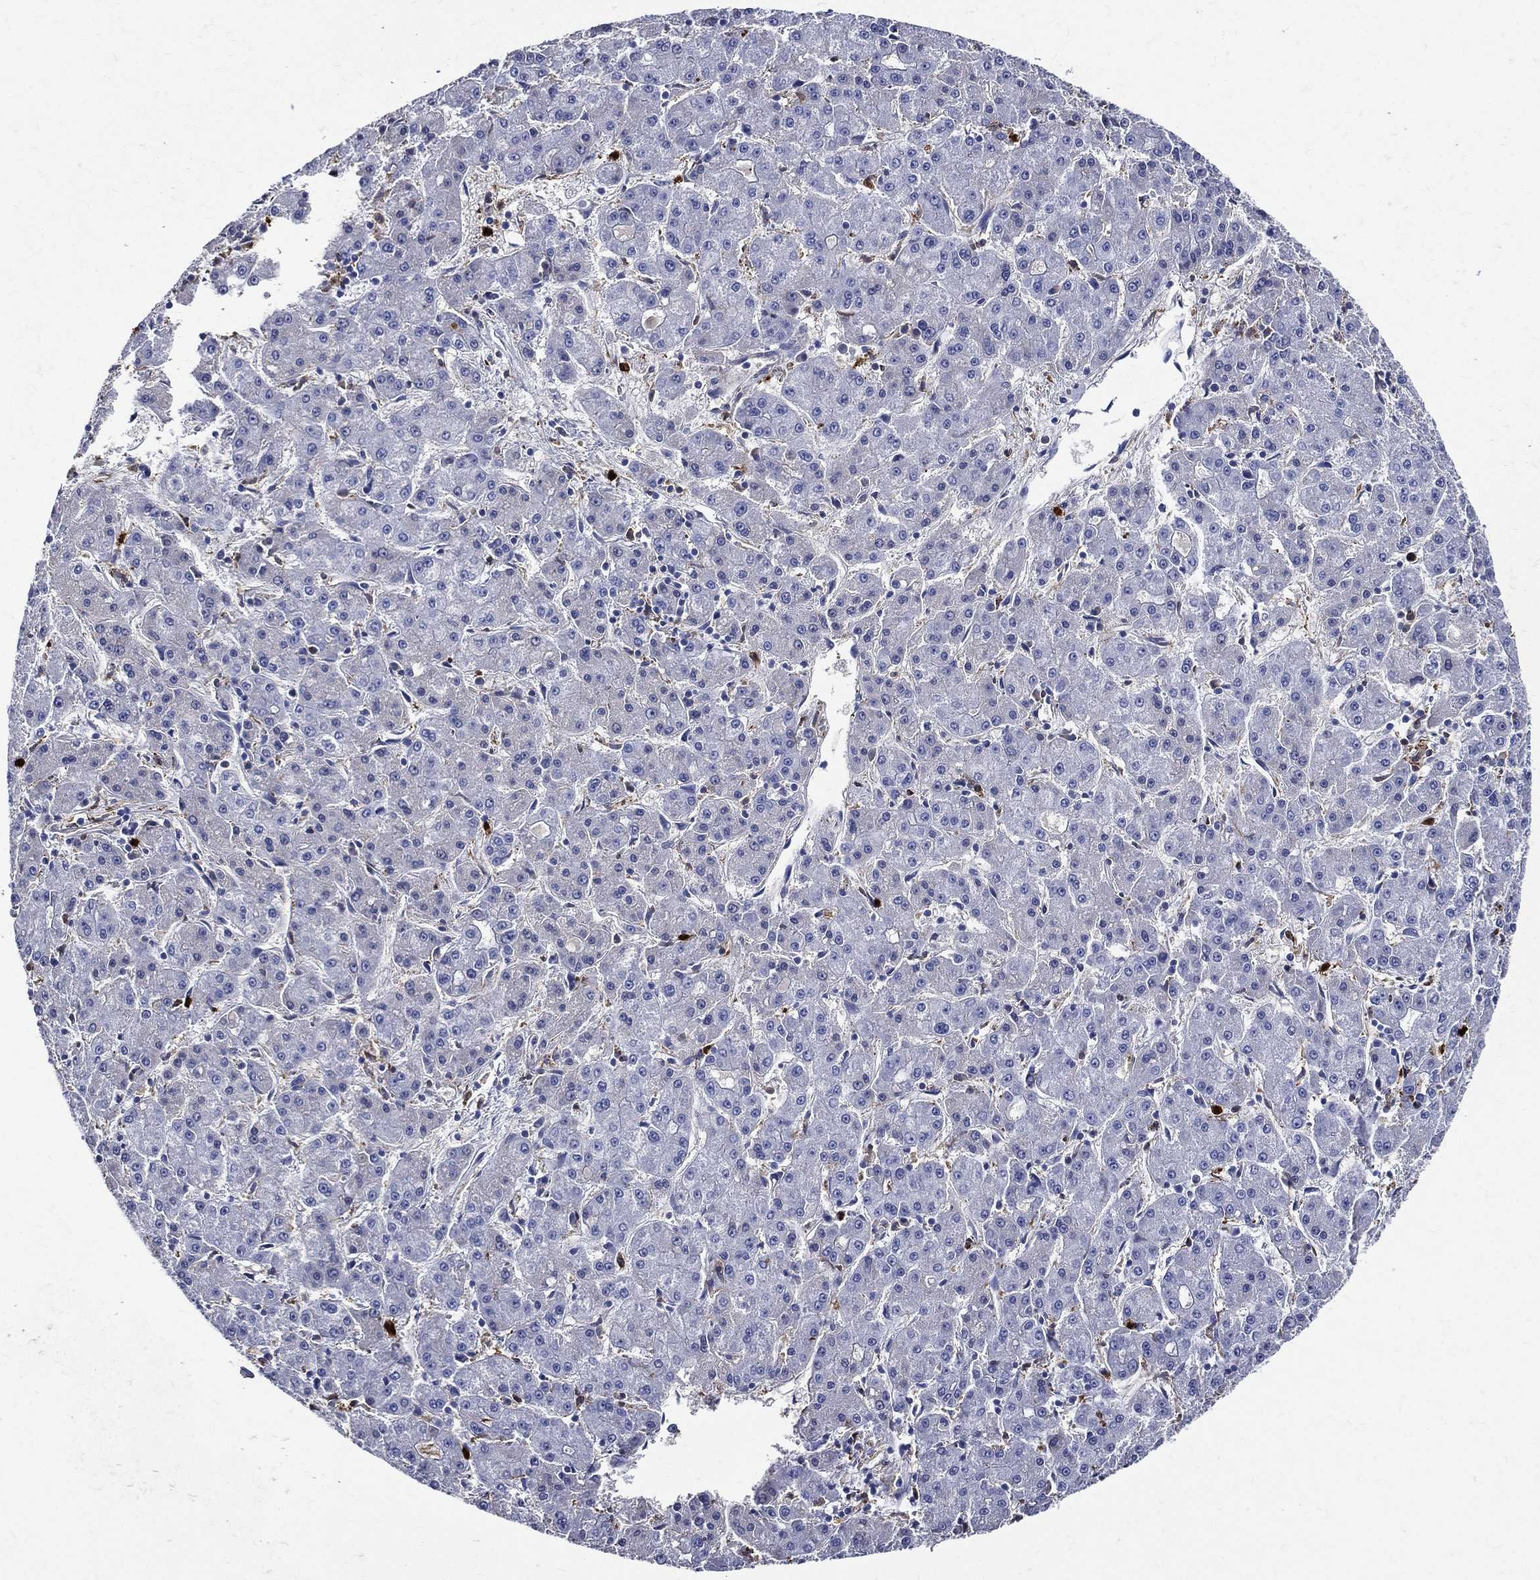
{"staining": {"intensity": "negative", "quantity": "none", "location": "none"}, "tissue": "liver cancer", "cell_type": "Tumor cells", "image_type": "cancer", "snomed": [{"axis": "morphology", "description": "Carcinoma, Hepatocellular, NOS"}, {"axis": "topography", "description": "Liver"}], "caption": "A micrograph of liver cancer (hepatocellular carcinoma) stained for a protein reveals no brown staining in tumor cells.", "gene": "GPR171", "patient": {"sex": "male", "age": 73}}